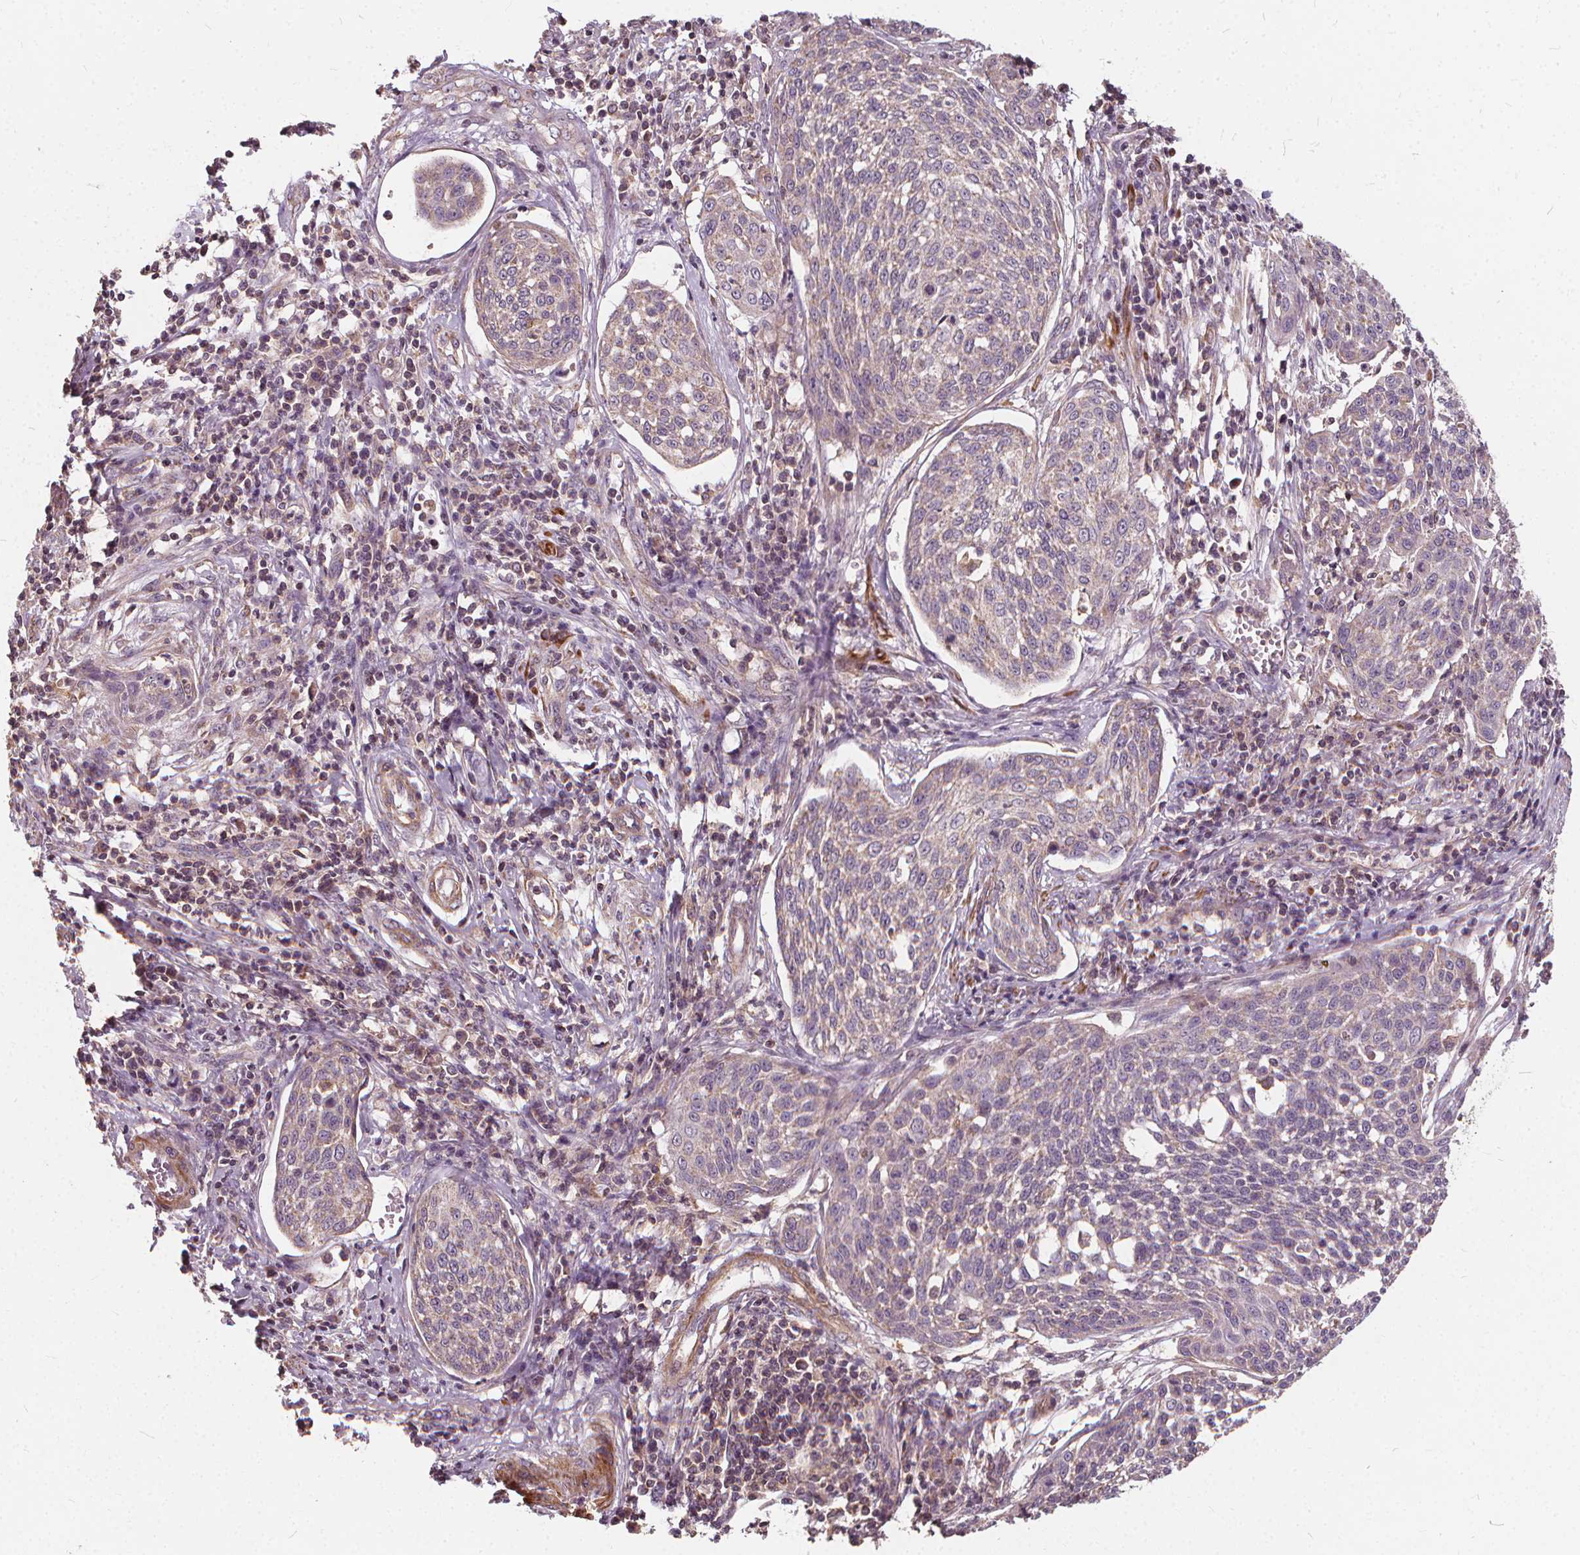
{"staining": {"intensity": "negative", "quantity": "none", "location": "none"}, "tissue": "cervical cancer", "cell_type": "Tumor cells", "image_type": "cancer", "snomed": [{"axis": "morphology", "description": "Squamous cell carcinoma, NOS"}, {"axis": "topography", "description": "Cervix"}], "caption": "Immunohistochemical staining of cervical squamous cell carcinoma exhibits no significant positivity in tumor cells.", "gene": "ORAI2", "patient": {"sex": "female", "age": 34}}